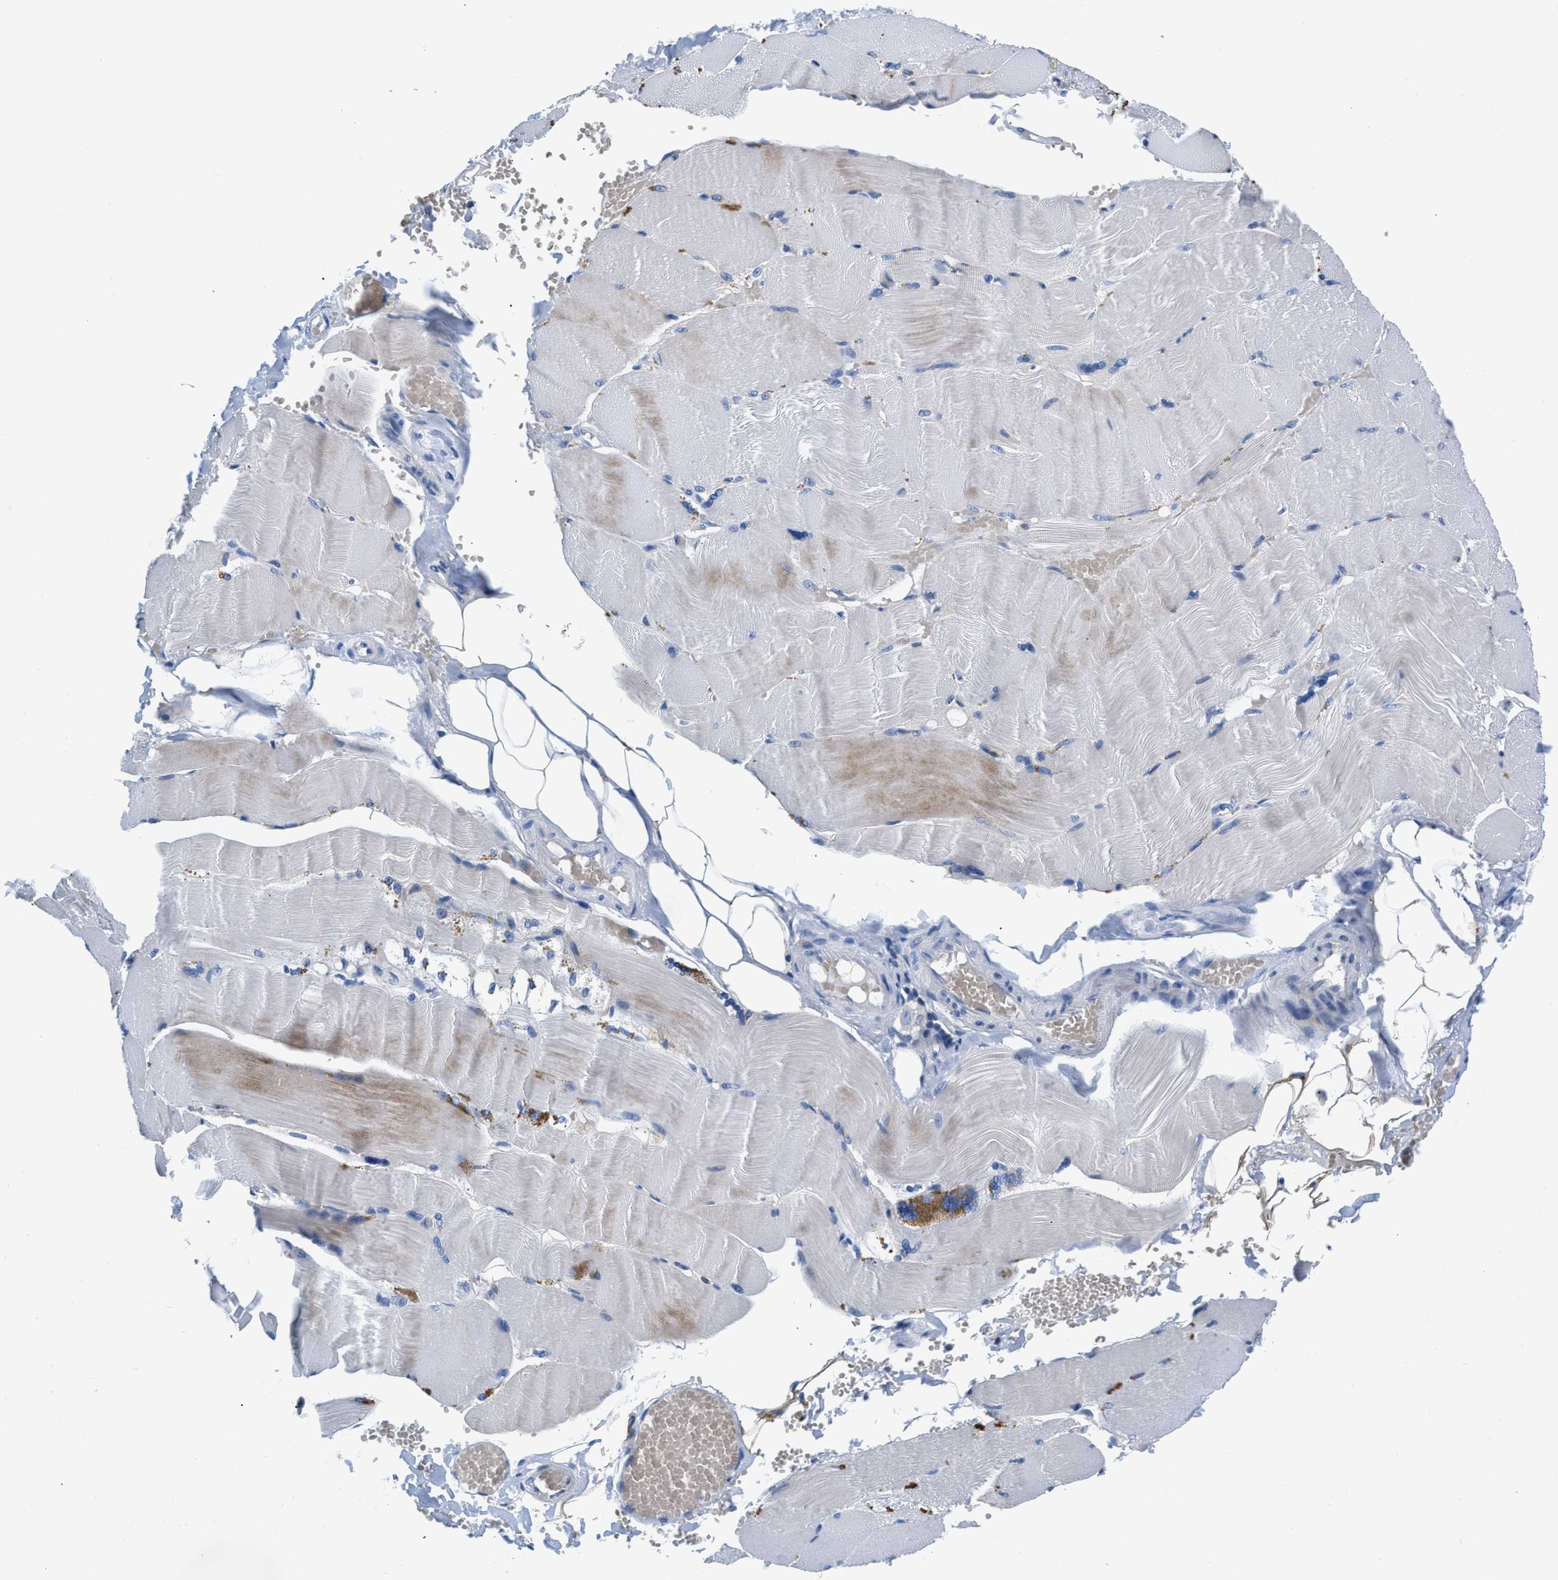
{"staining": {"intensity": "moderate", "quantity": "<25%", "location": "cytoplasmic/membranous"}, "tissue": "skeletal muscle", "cell_type": "Myocytes", "image_type": "normal", "snomed": [{"axis": "morphology", "description": "Normal tissue, NOS"}, {"axis": "topography", "description": "Skin"}, {"axis": "topography", "description": "Skeletal muscle"}], "caption": "Immunohistochemistry micrograph of normal skeletal muscle: human skeletal muscle stained using immunohistochemistry (IHC) displays low levels of moderate protein expression localized specifically in the cytoplasmic/membranous of myocytes, appearing as a cytoplasmic/membranous brown color.", "gene": "SLFN13", "patient": {"sex": "male", "age": 83}}